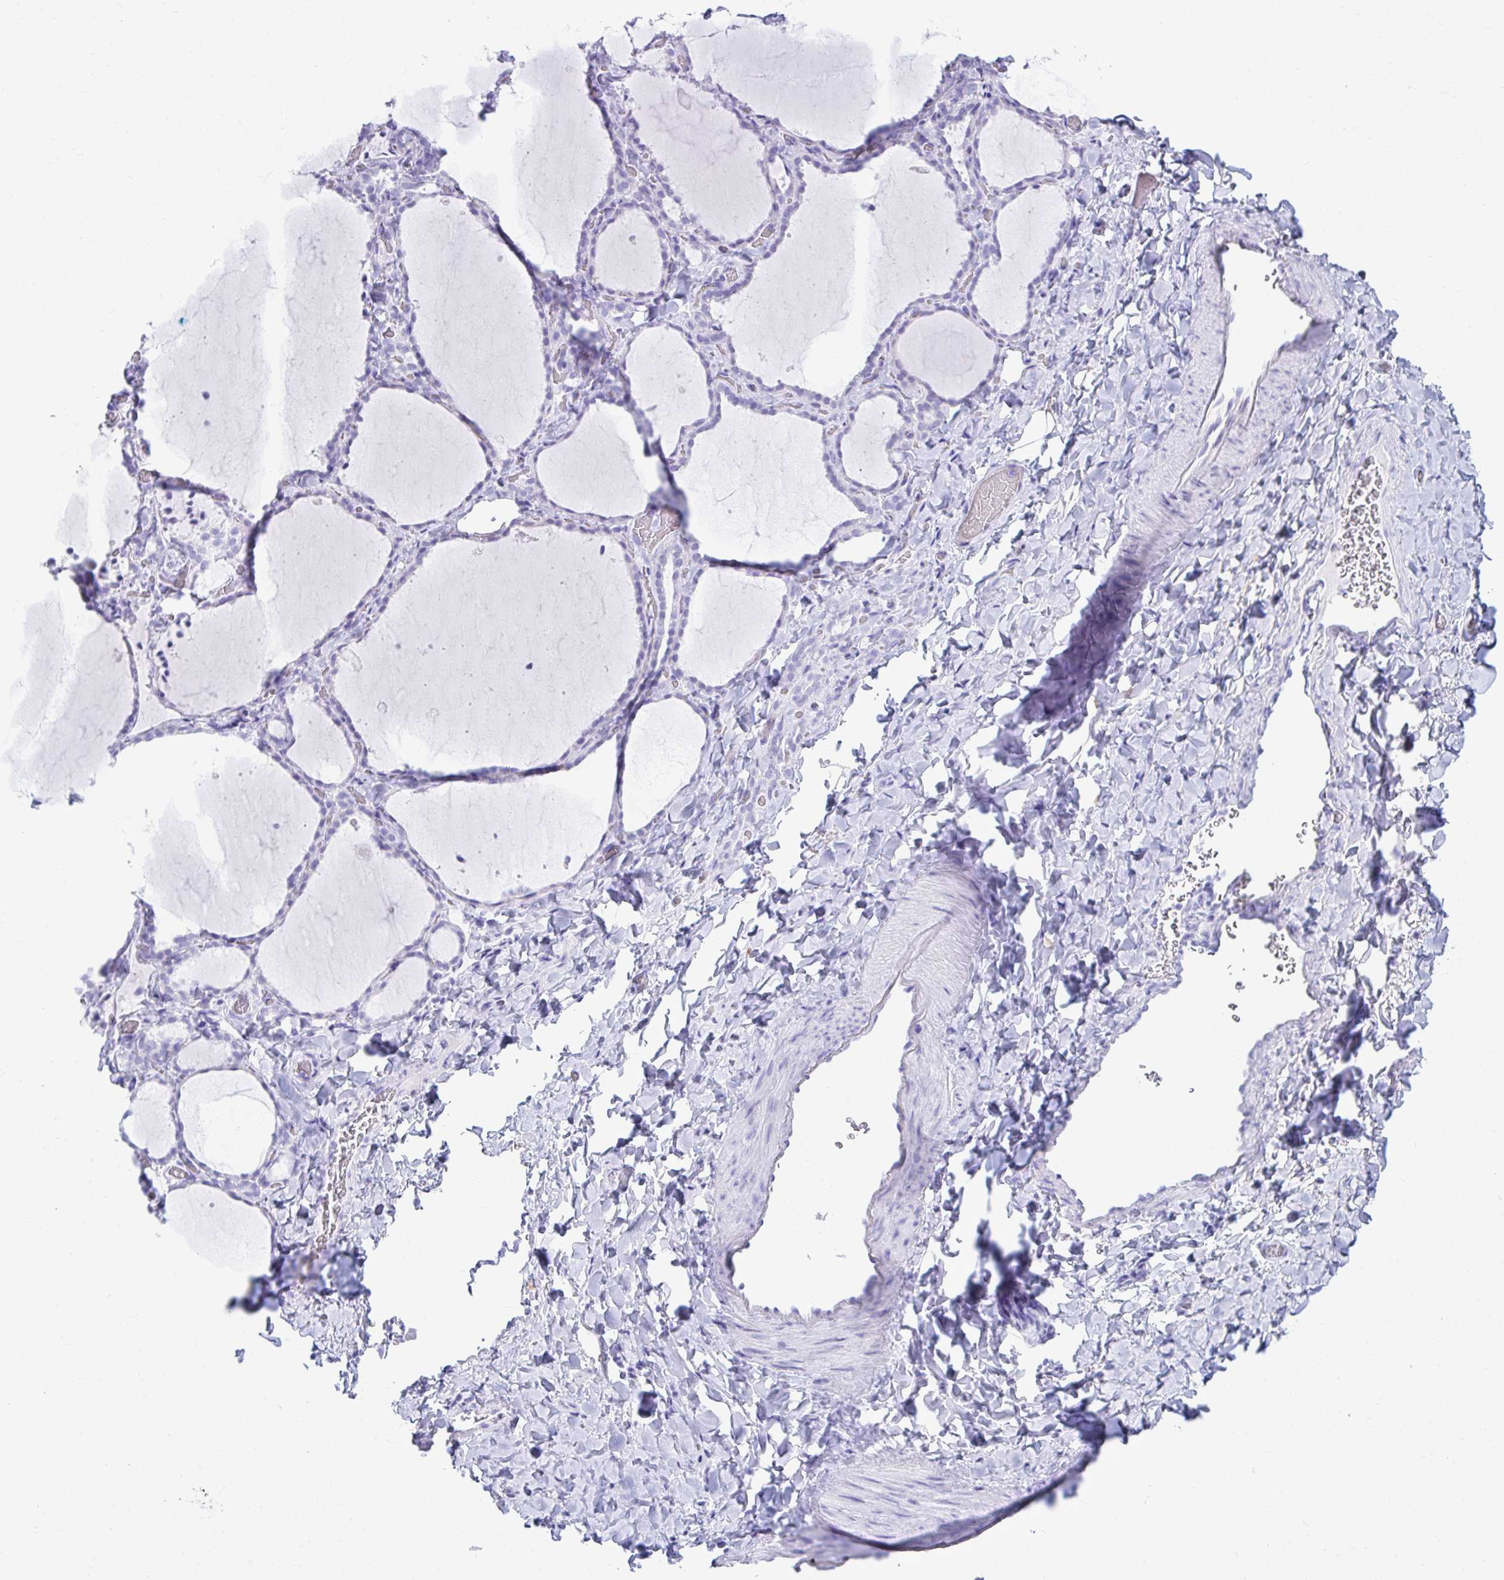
{"staining": {"intensity": "negative", "quantity": "none", "location": "none"}, "tissue": "thyroid gland", "cell_type": "Glandular cells", "image_type": "normal", "snomed": [{"axis": "morphology", "description": "Normal tissue, NOS"}, {"axis": "topography", "description": "Thyroid gland"}], "caption": "Unremarkable thyroid gland was stained to show a protein in brown. There is no significant staining in glandular cells. The staining is performed using DAB (3,3'-diaminobenzidine) brown chromogen with nuclei counter-stained in using hematoxylin.", "gene": "ATP4B", "patient": {"sex": "female", "age": 22}}